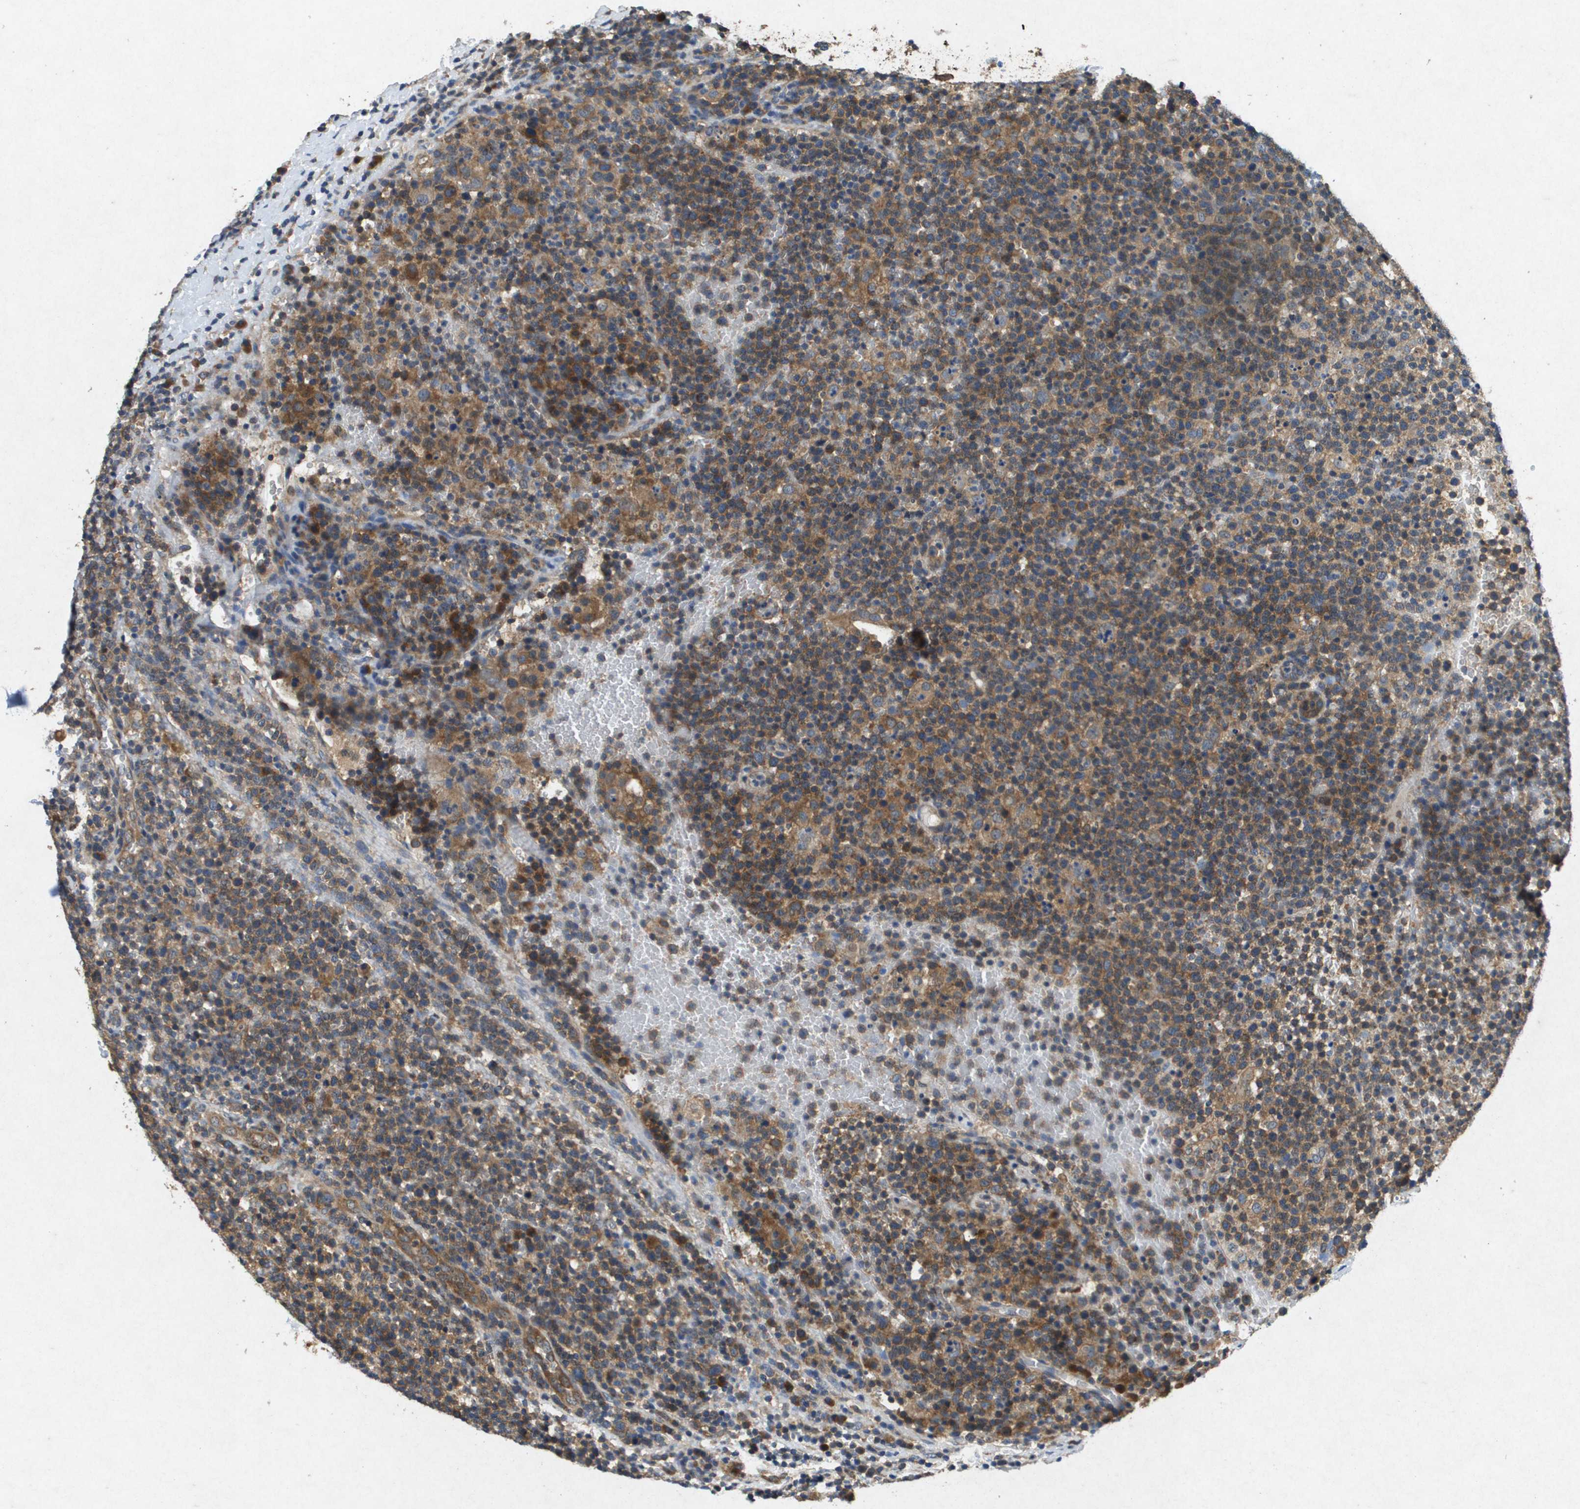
{"staining": {"intensity": "moderate", "quantity": ">75%", "location": "cytoplasmic/membranous"}, "tissue": "lymphoma", "cell_type": "Tumor cells", "image_type": "cancer", "snomed": [{"axis": "morphology", "description": "Malignant lymphoma, non-Hodgkin's type, High grade"}, {"axis": "topography", "description": "Lymph node"}], "caption": "High-power microscopy captured an immunohistochemistry image of lymphoma, revealing moderate cytoplasmic/membranous expression in approximately >75% of tumor cells.", "gene": "PTPRT", "patient": {"sex": "male", "age": 61}}